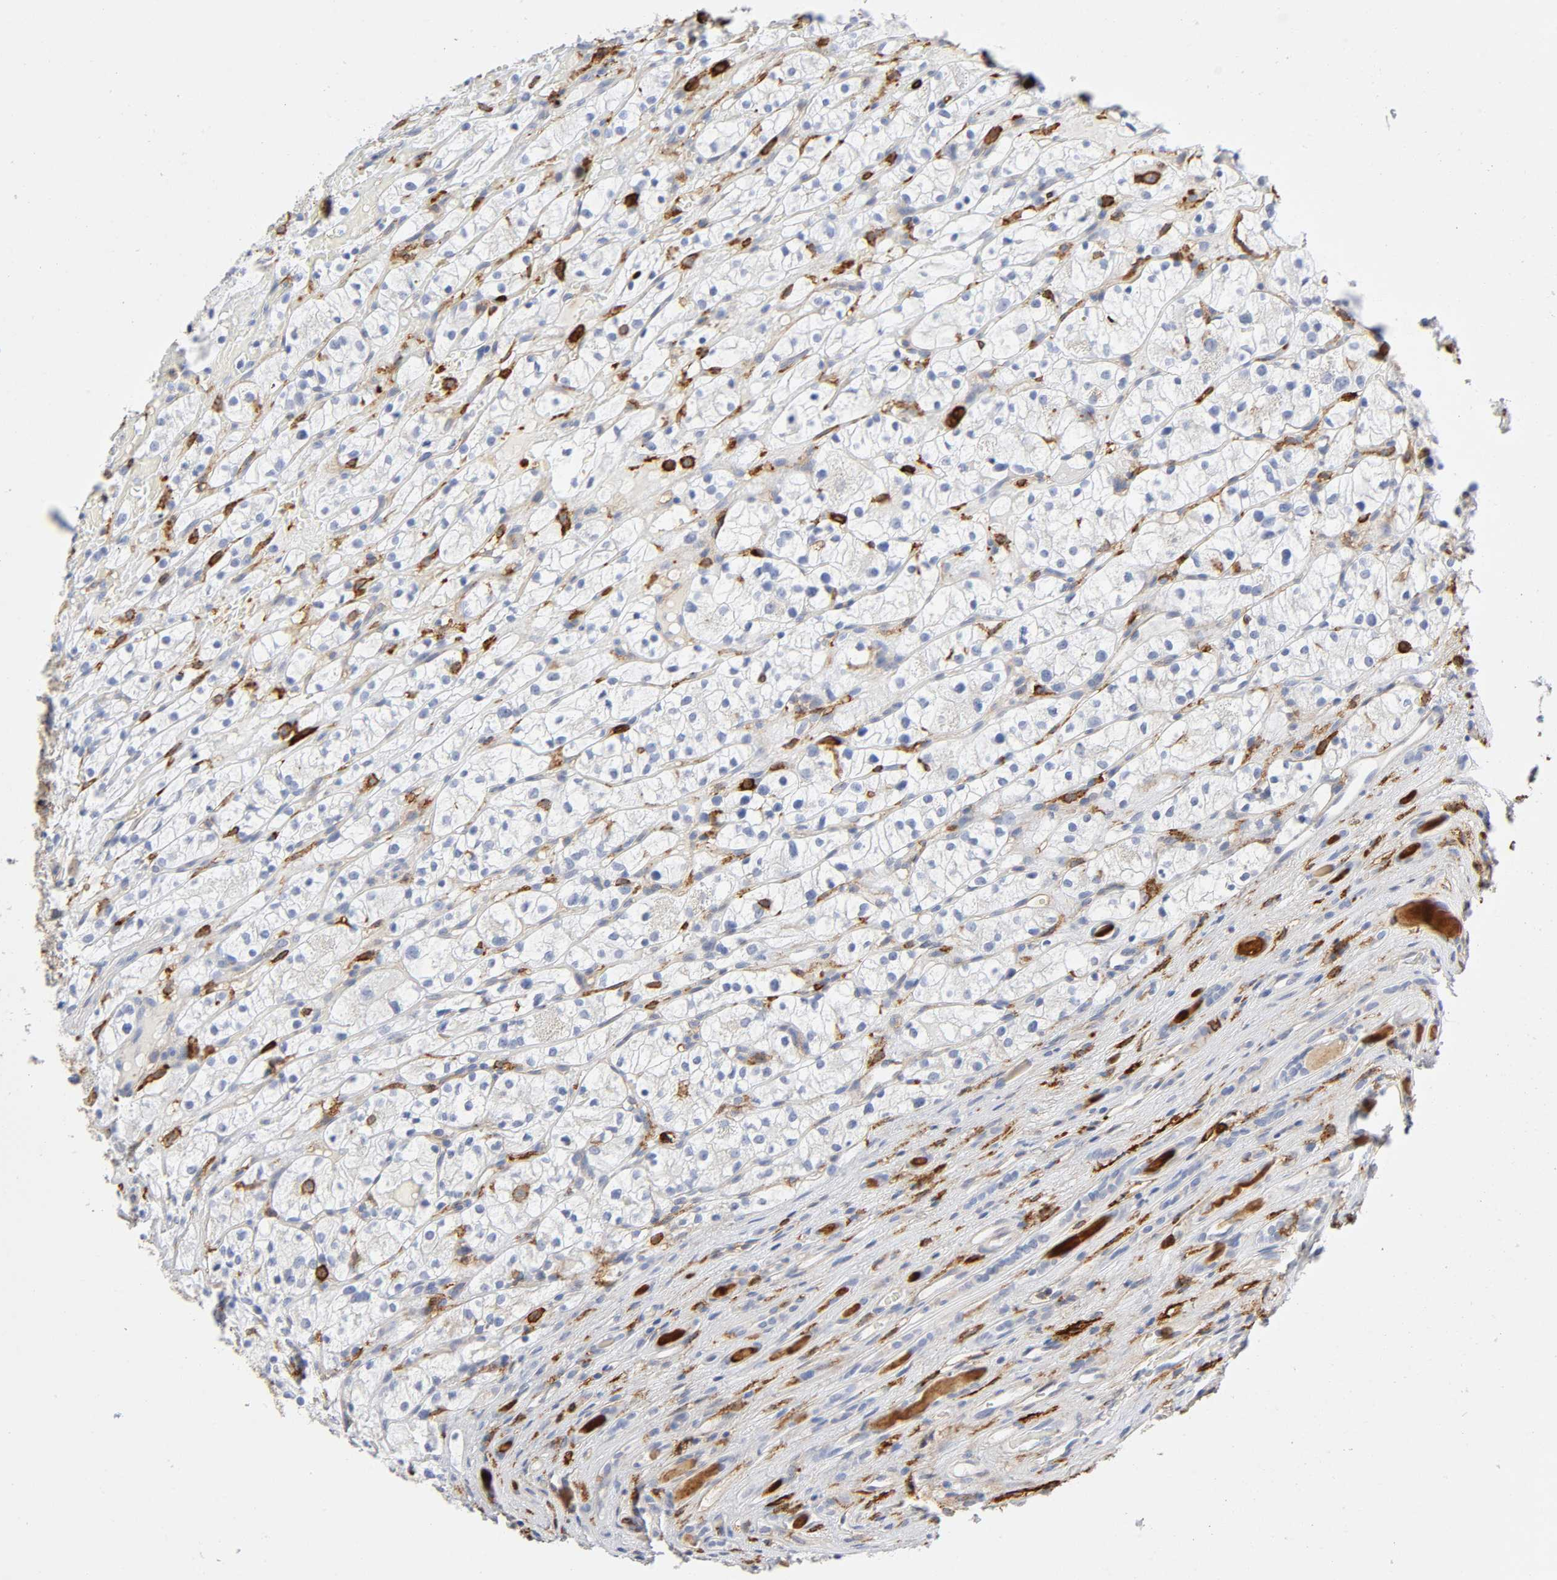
{"staining": {"intensity": "negative", "quantity": "none", "location": "none"}, "tissue": "renal cancer", "cell_type": "Tumor cells", "image_type": "cancer", "snomed": [{"axis": "morphology", "description": "Adenocarcinoma, NOS"}, {"axis": "topography", "description": "Kidney"}], "caption": "The photomicrograph shows no significant positivity in tumor cells of renal cancer (adenocarcinoma).", "gene": "LYN", "patient": {"sex": "female", "age": 60}}